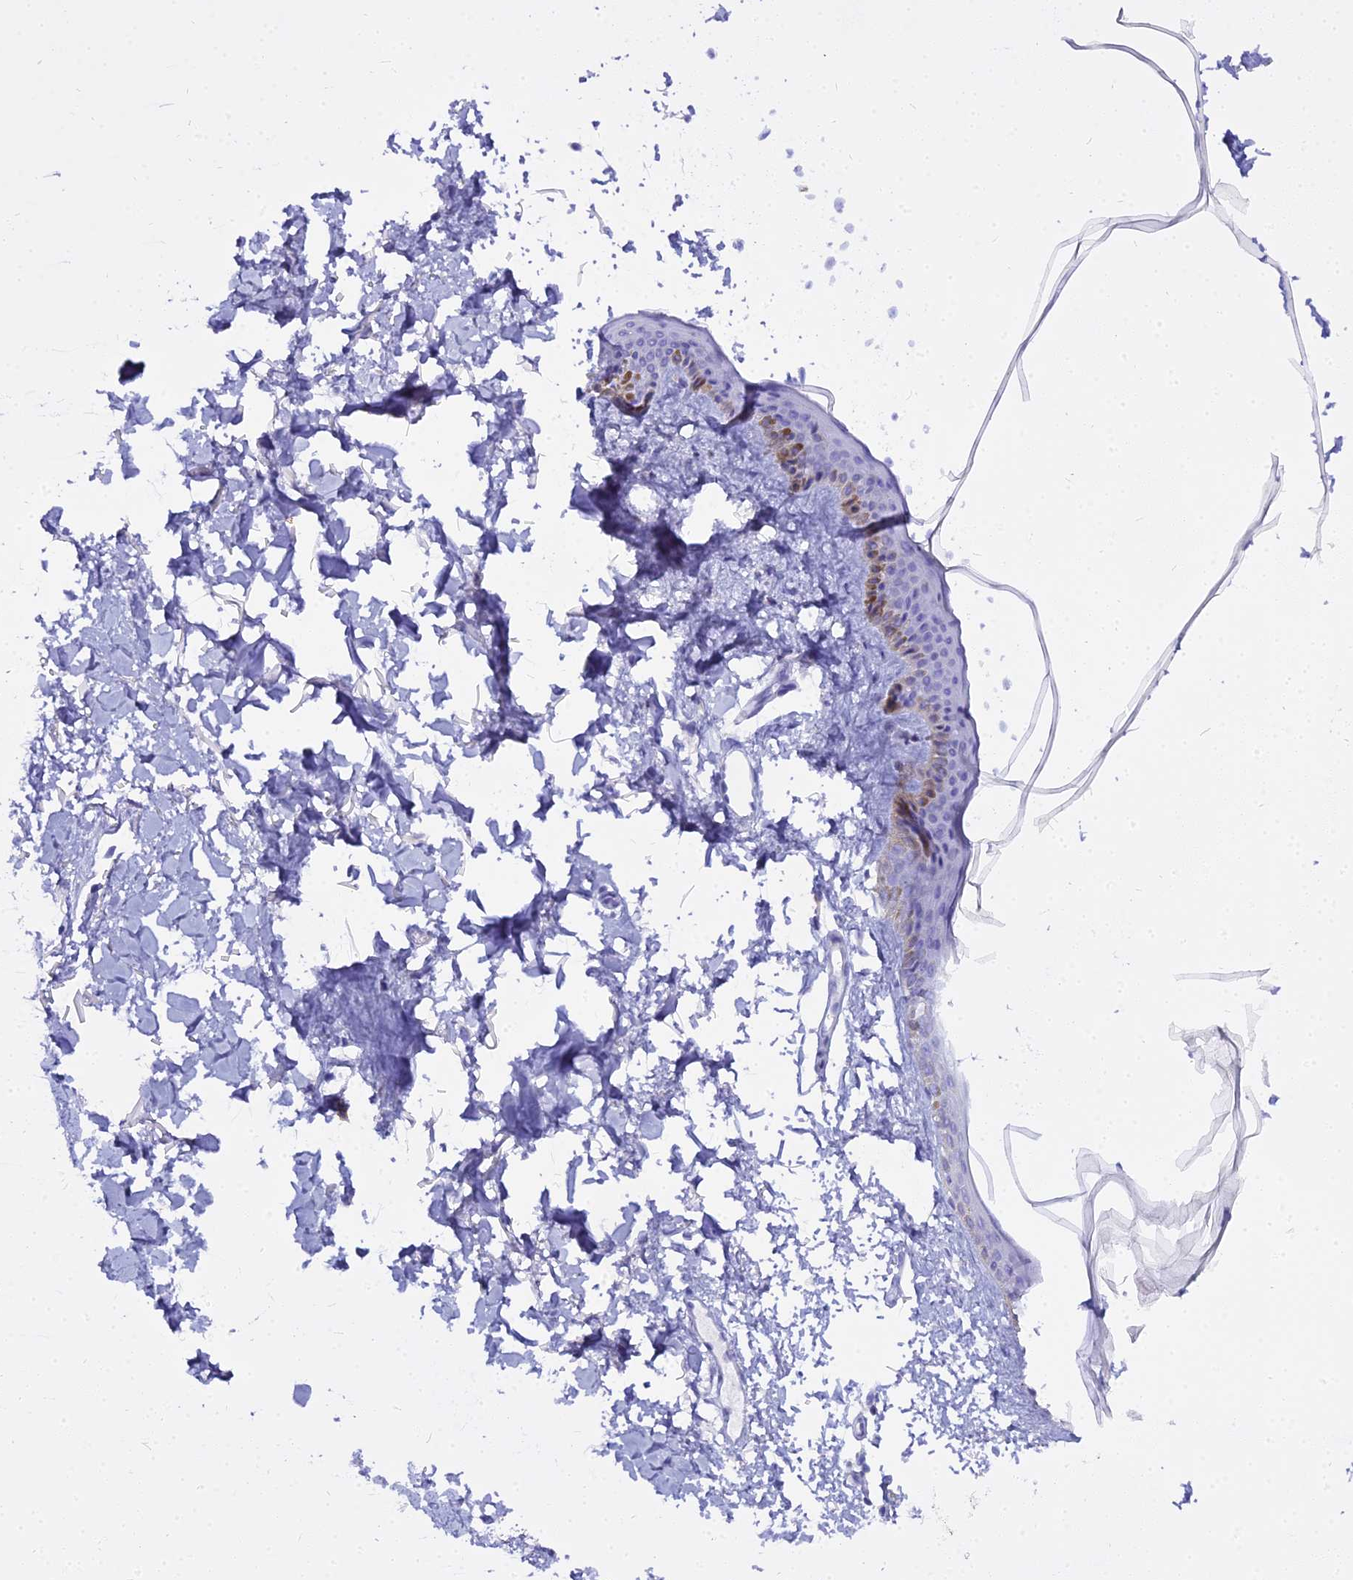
{"staining": {"intensity": "negative", "quantity": "none", "location": "none"}, "tissue": "skin", "cell_type": "Fibroblasts", "image_type": "normal", "snomed": [{"axis": "morphology", "description": "Normal tissue, NOS"}, {"axis": "topography", "description": "Skin"}], "caption": "A micrograph of skin stained for a protein reveals no brown staining in fibroblasts. (DAB immunohistochemistry (IHC), high magnification).", "gene": "CD5", "patient": {"sex": "female", "age": 58}}